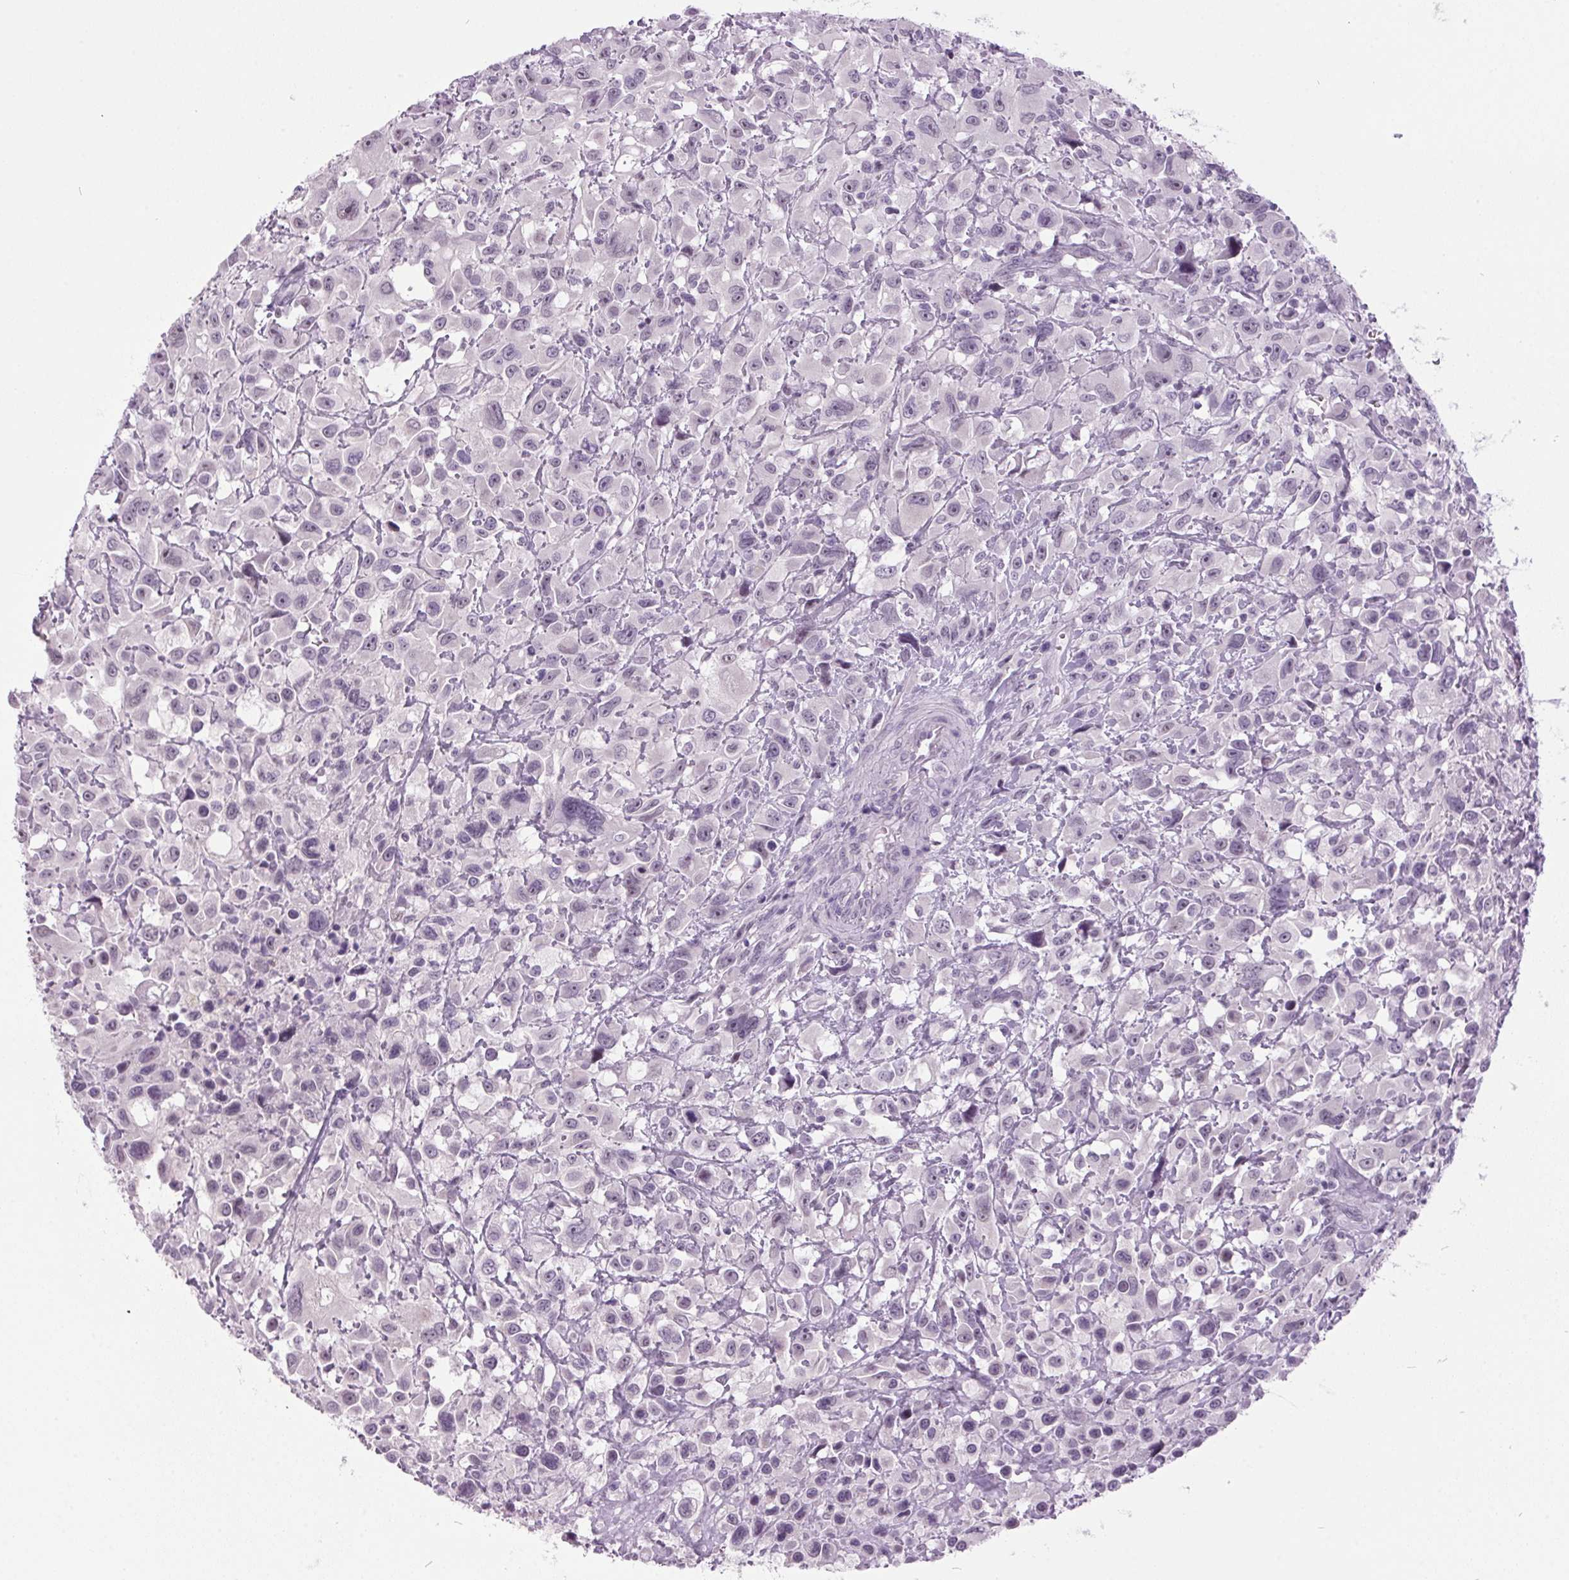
{"staining": {"intensity": "negative", "quantity": "none", "location": "none"}, "tissue": "head and neck cancer", "cell_type": "Tumor cells", "image_type": "cancer", "snomed": [{"axis": "morphology", "description": "Squamous cell carcinoma, NOS"}, {"axis": "morphology", "description": "Squamous cell carcinoma, metastatic, NOS"}, {"axis": "topography", "description": "Oral tissue"}, {"axis": "topography", "description": "Head-Neck"}], "caption": "Immunohistochemical staining of human squamous cell carcinoma (head and neck) exhibits no significant positivity in tumor cells.", "gene": "ODAD2", "patient": {"sex": "female", "age": 85}}